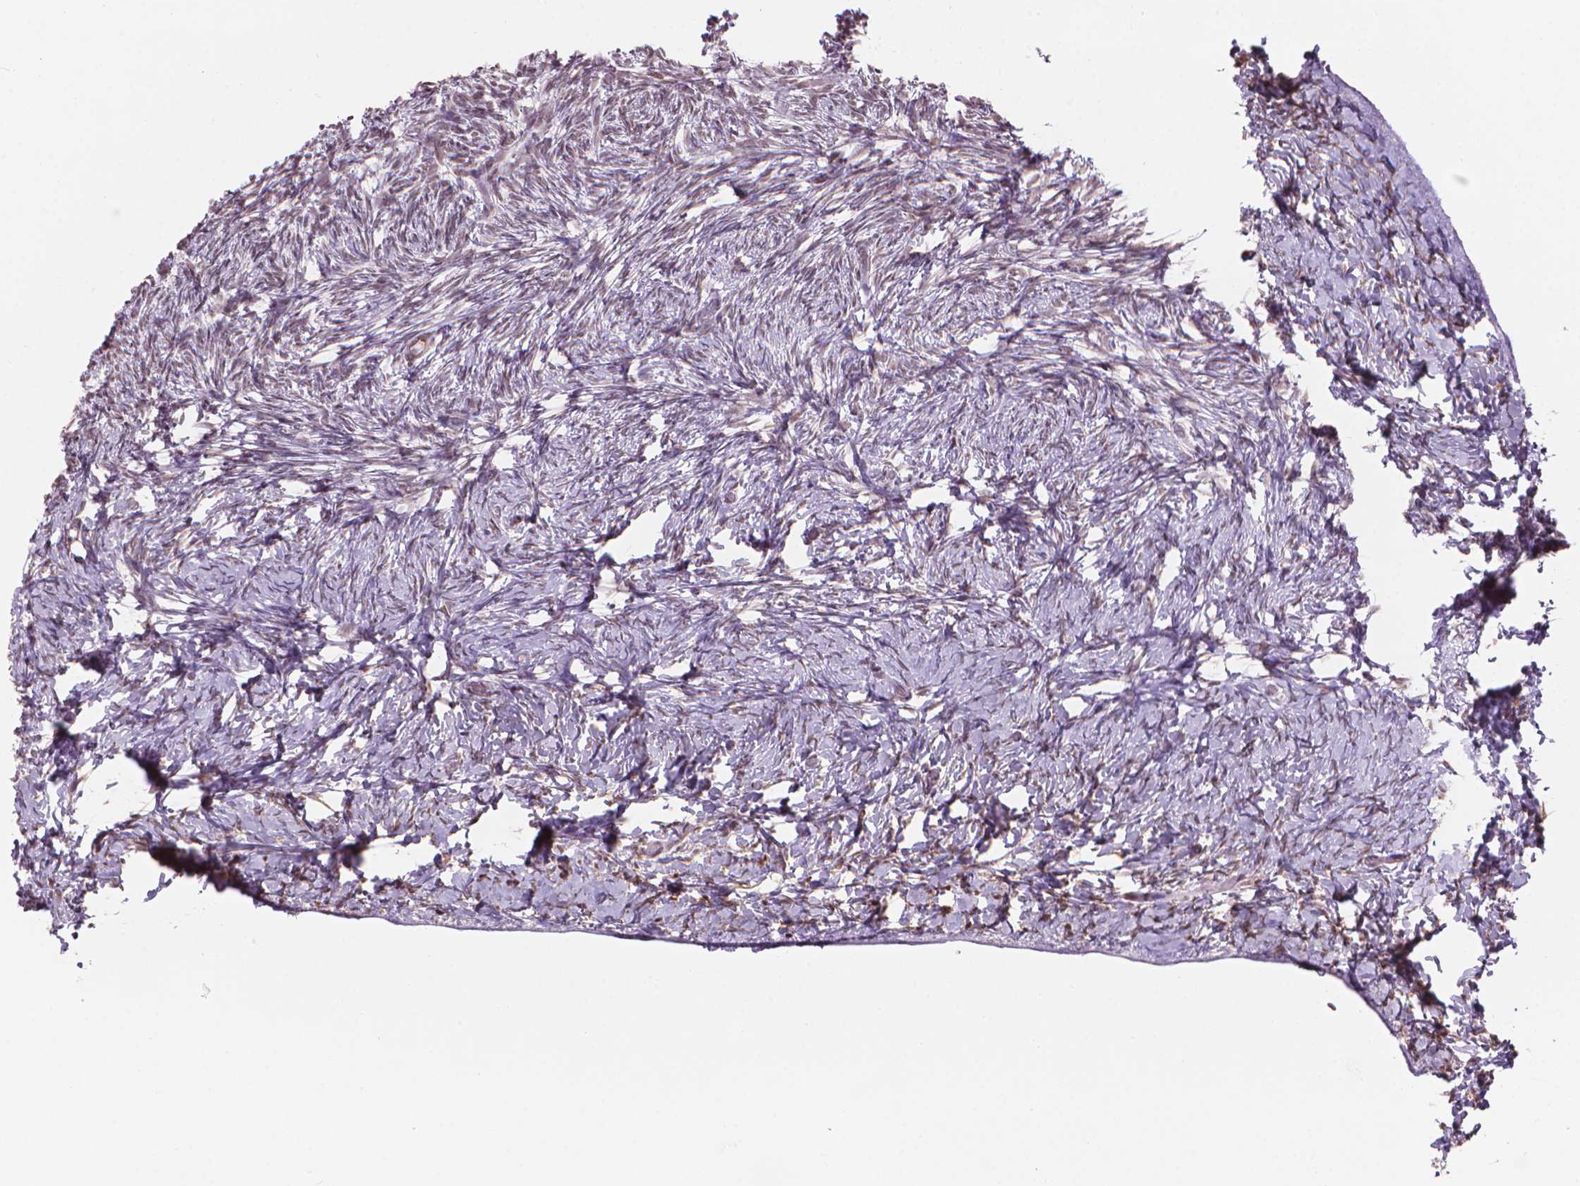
{"staining": {"intensity": "weak", "quantity": "<25%", "location": "nuclear"}, "tissue": "ovary", "cell_type": "Ovarian stroma cells", "image_type": "normal", "snomed": [{"axis": "morphology", "description": "Normal tissue, NOS"}, {"axis": "topography", "description": "Ovary"}], "caption": "Immunohistochemistry micrograph of normal ovary: human ovary stained with DAB displays no significant protein expression in ovarian stroma cells.", "gene": "HOXD4", "patient": {"sex": "female", "age": 39}}